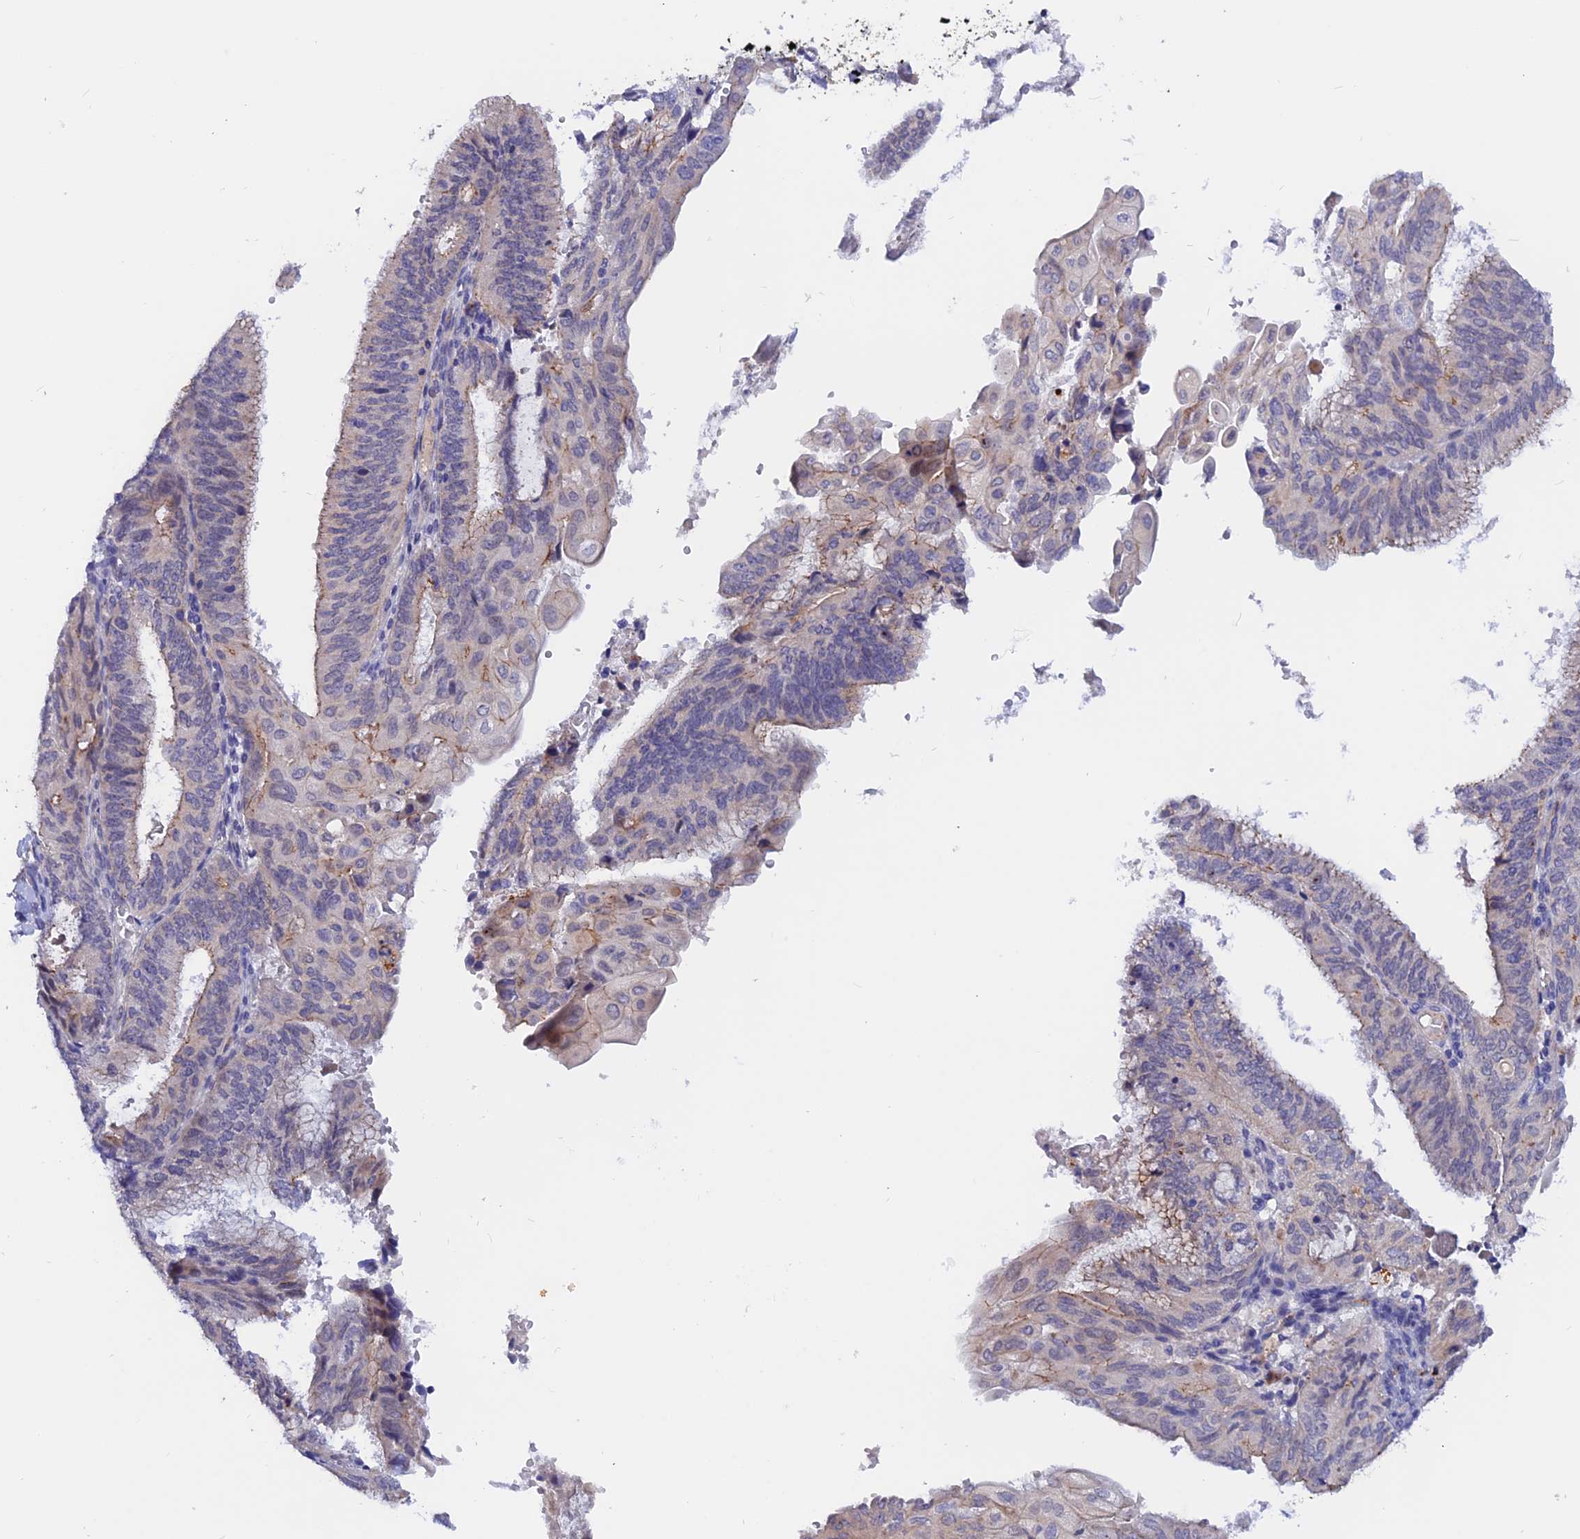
{"staining": {"intensity": "moderate", "quantity": "<25%", "location": "cytoplasmic/membranous"}, "tissue": "endometrial cancer", "cell_type": "Tumor cells", "image_type": "cancer", "snomed": [{"axis": "morphology", "description": "Adenocarcinoma, NOS"}, {"axis": "topography", "description": "Endometrium"}], "caption": "An immunohistochemistry photomicrograph of neoplastic tissue is shown. Protein staining in brown shows moderate cytoplasmic/membranous positivity in endometrial adenocarcinoma within tumor cells.", "gene": "GK5", "patient": {"sex": "female", "age": 49}}